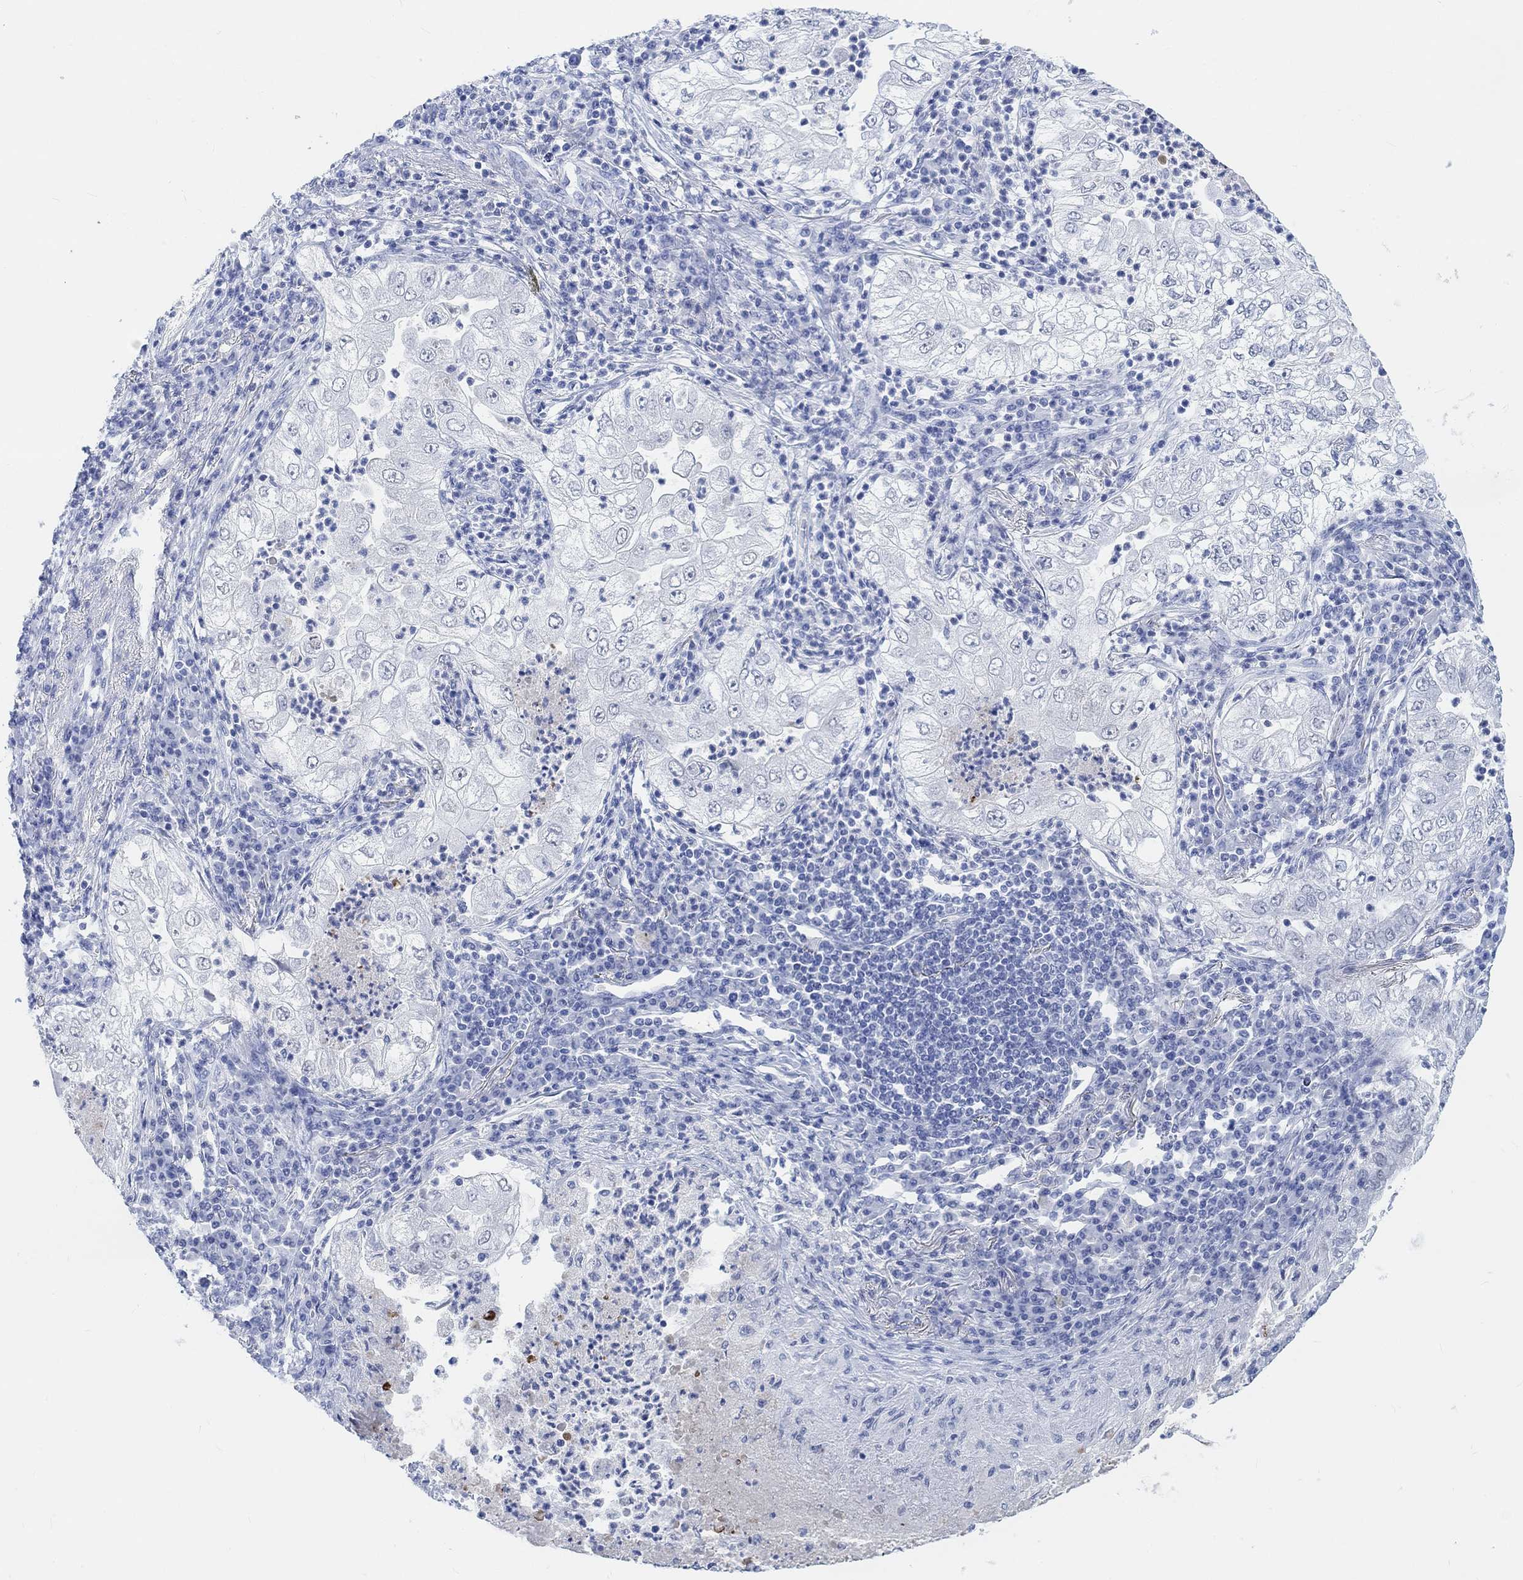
{"staining": {"intensity": "negative", "quantity": "none", "location": "none"}, "tissue": "lung cancer", "cell_type": "Tumor cells", "image_type": "cancer", "snomed": [{"axis": "morphology", "description": "Adenocarcinoma, NOS"}, {"axis": "topography", "description": "Lung"}], "caption": "IHC of lung adenocarcinoma reveals no staining in tumor cells.", "gene": "ENO4", "patient": {"sex": "female", "age": 73}}